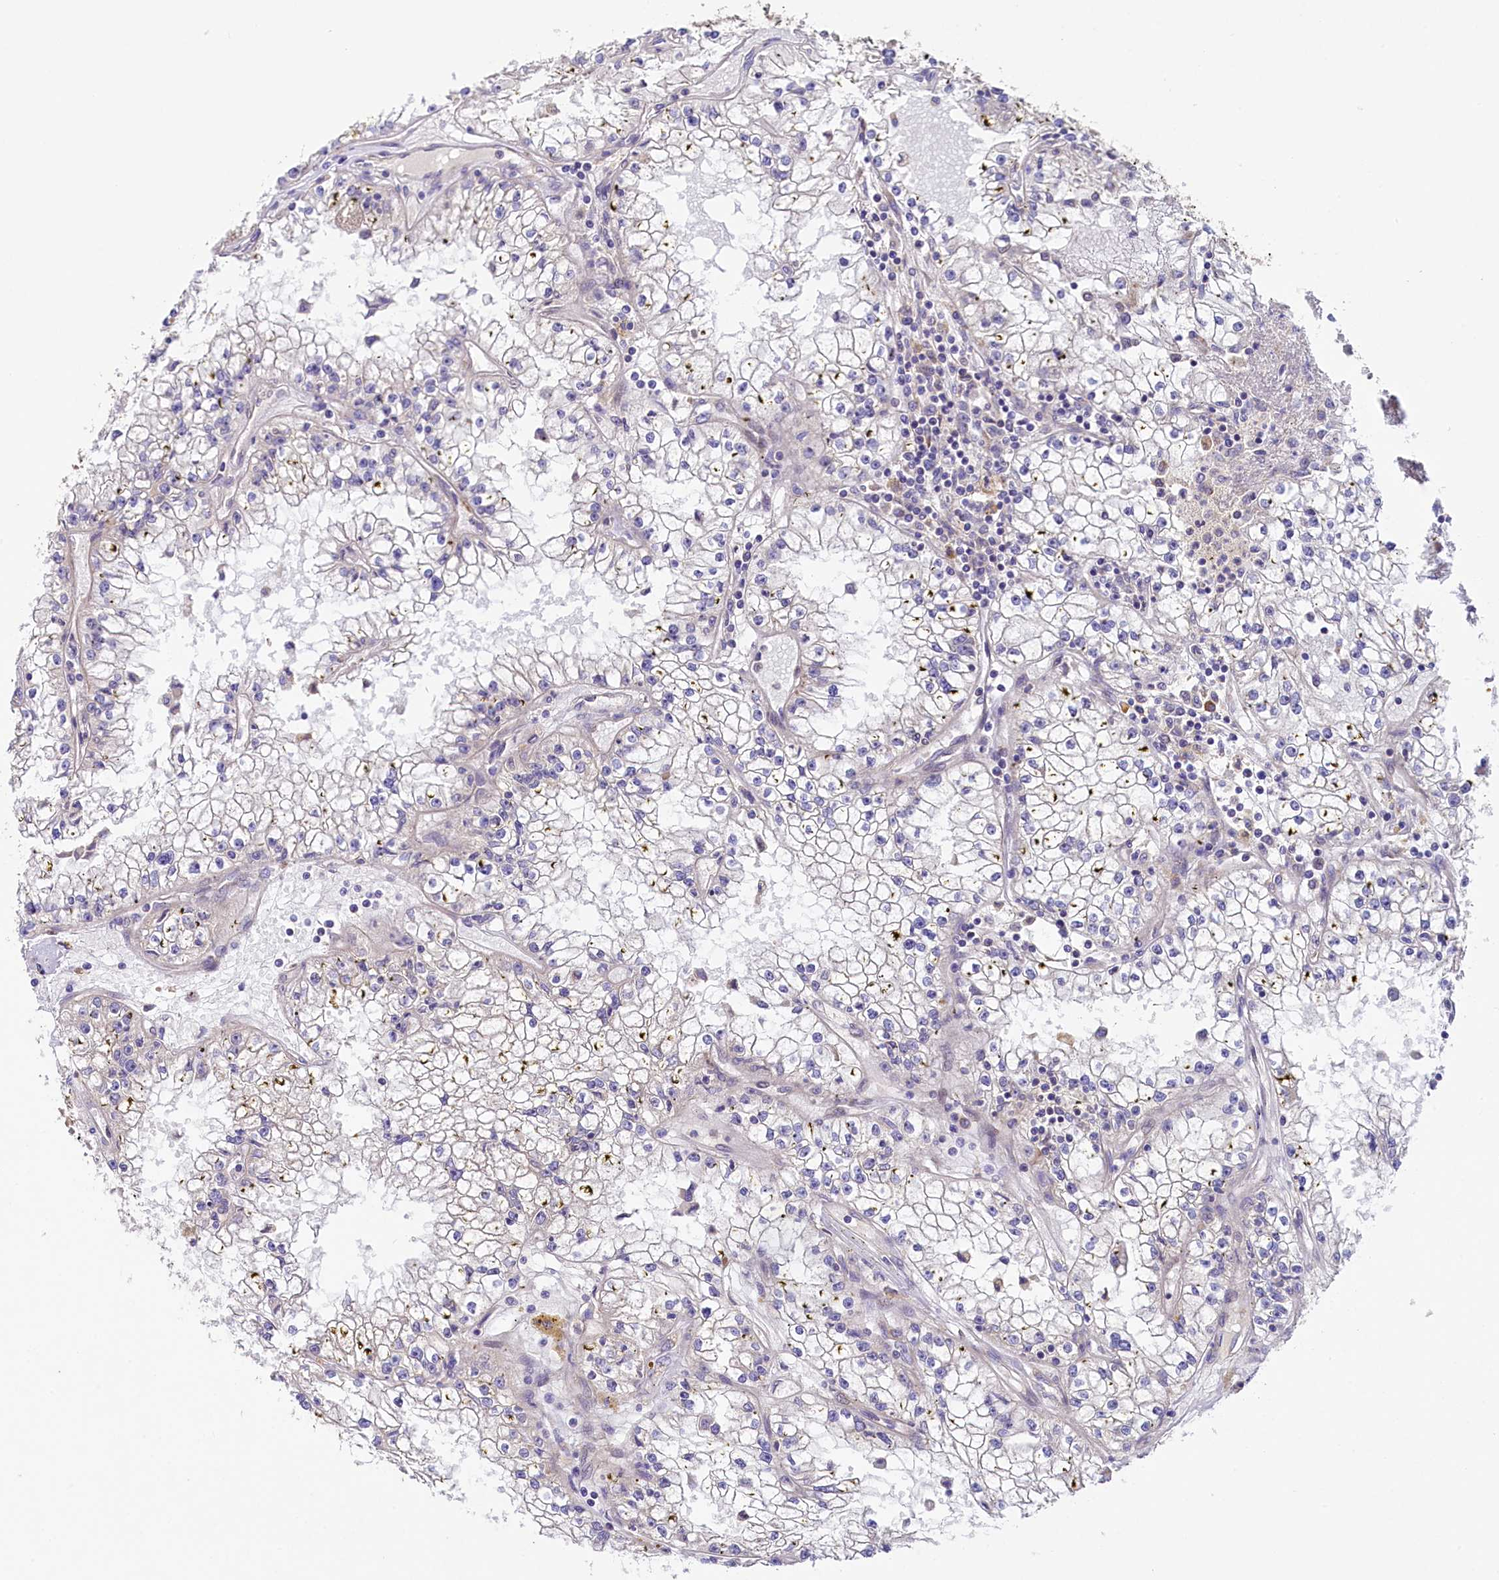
{"staining": {"intensity": "negative", "quantity": "none", "location": "none"}, "tissue": "renal cancer", "cell_type": "Tumor cells", "image_type": "cancer", "snomed": [{"axis": "morphology", "description": "Adenocarcinoma, NOS"}, {"axis": "topography", "description": "Kidney"}], "caption": "Tumor cells are negative for protein expression in human renal adenocarcinoma. Nuclei are stained in blue.", "gene": "SSC5D", "patient": {"sex": "male", "age": 56}}